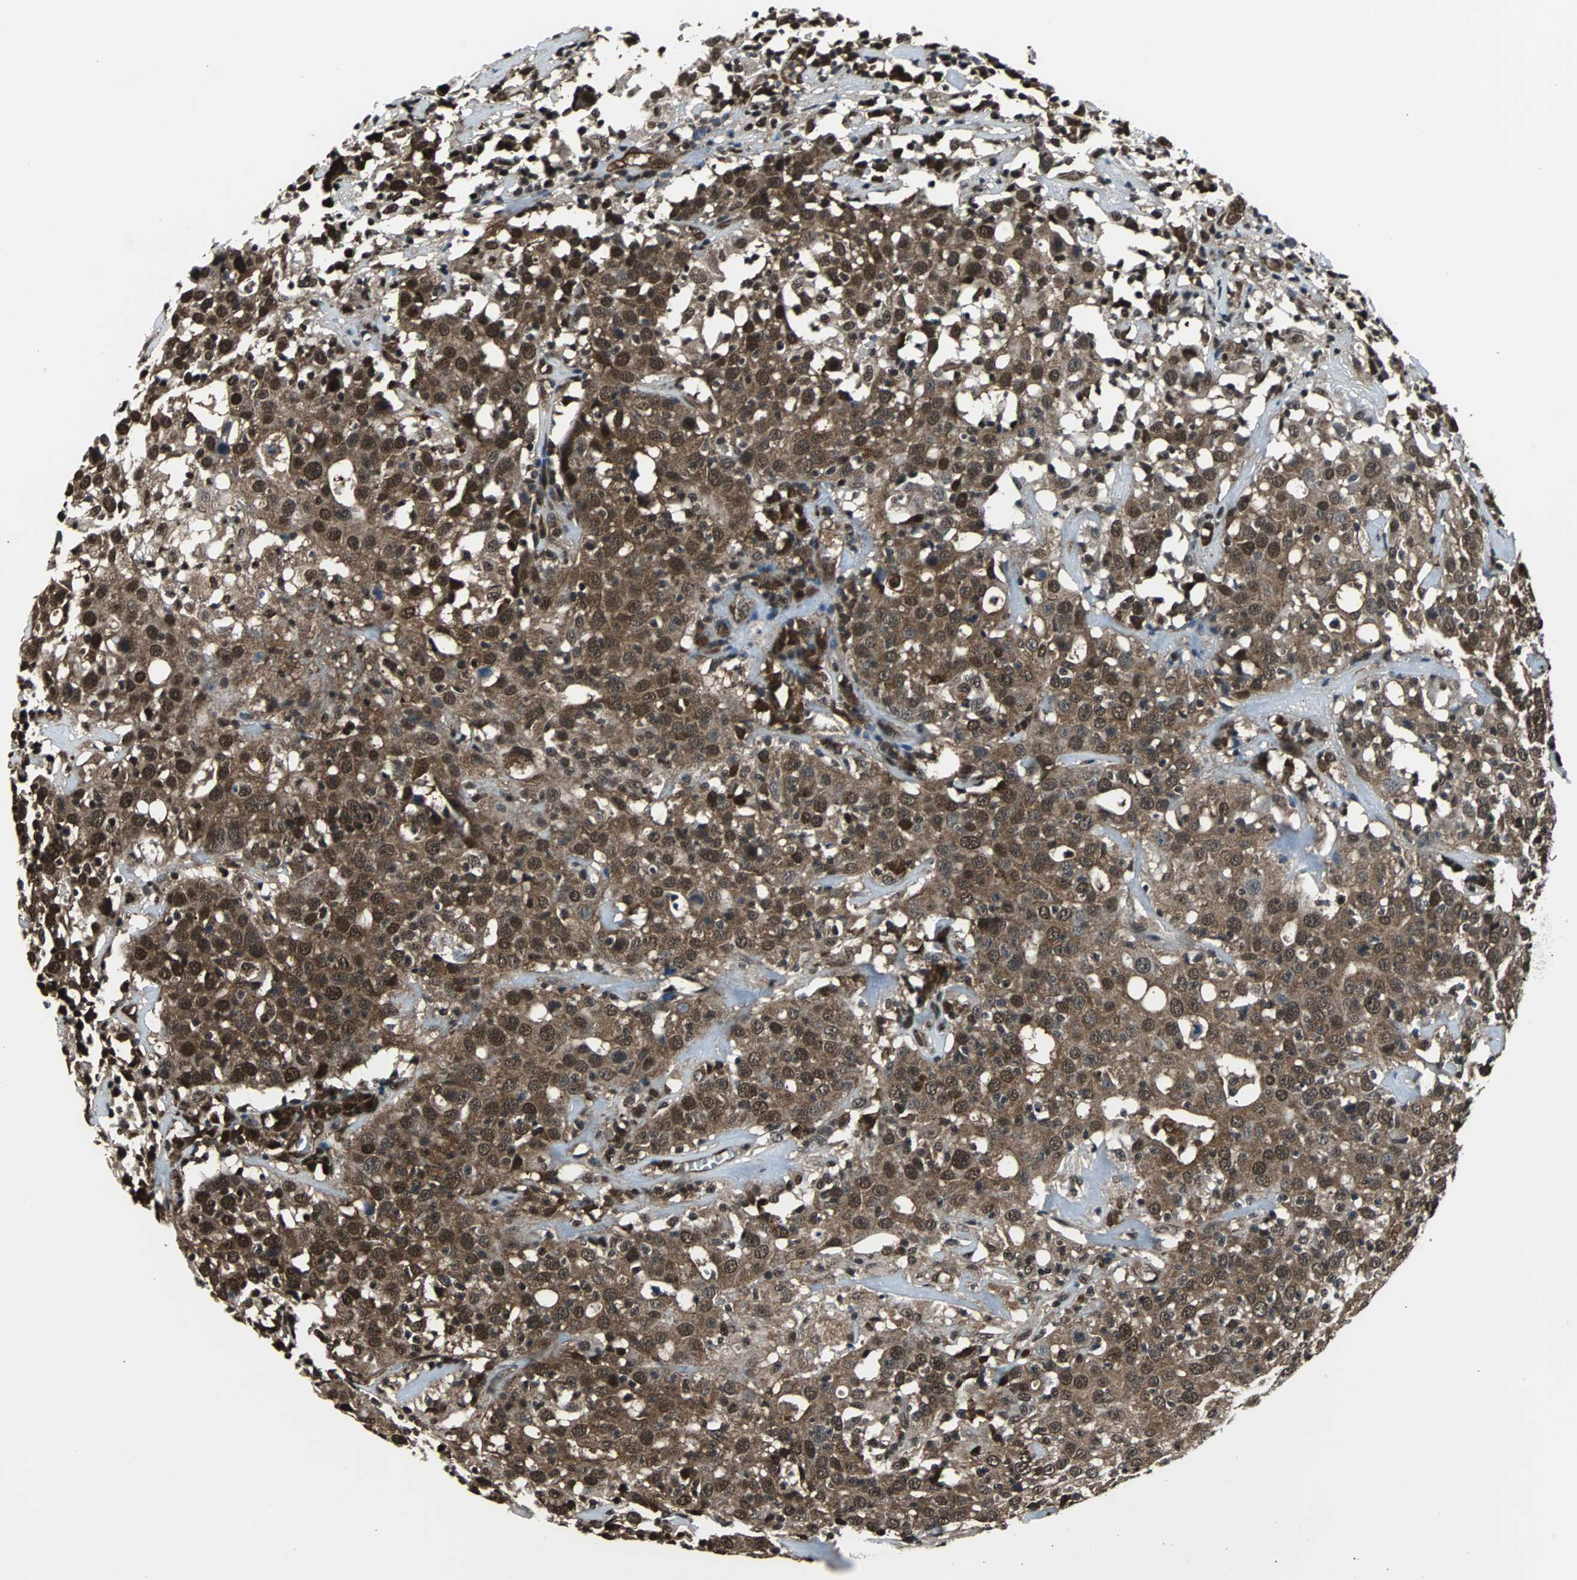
{"staining": {"intensity": "strong", "quantity": ">75%", "location": "cytoplasmic/membranous,nuclear"}, "tissue": "head and neck cancer", "cell_type": "Tumor cells", "image_type": "cancer", "snomed": [{"axis": "morphology", "description": "Adenocarcinoma, NOS"}, {"axis": "topography", "description": "Salivary gland"}, {"axis": "topography", "description": "Head-Neck"}], "caption": "Approximately >75% of tumor cells in human head and neck cancer reveal strong cytoplasmic/membranous and nuclear protein positivity as visualized by brown immunohistochemical staining.", "gene": "VCP", "patient": {"sex": "female", "age": 65}}